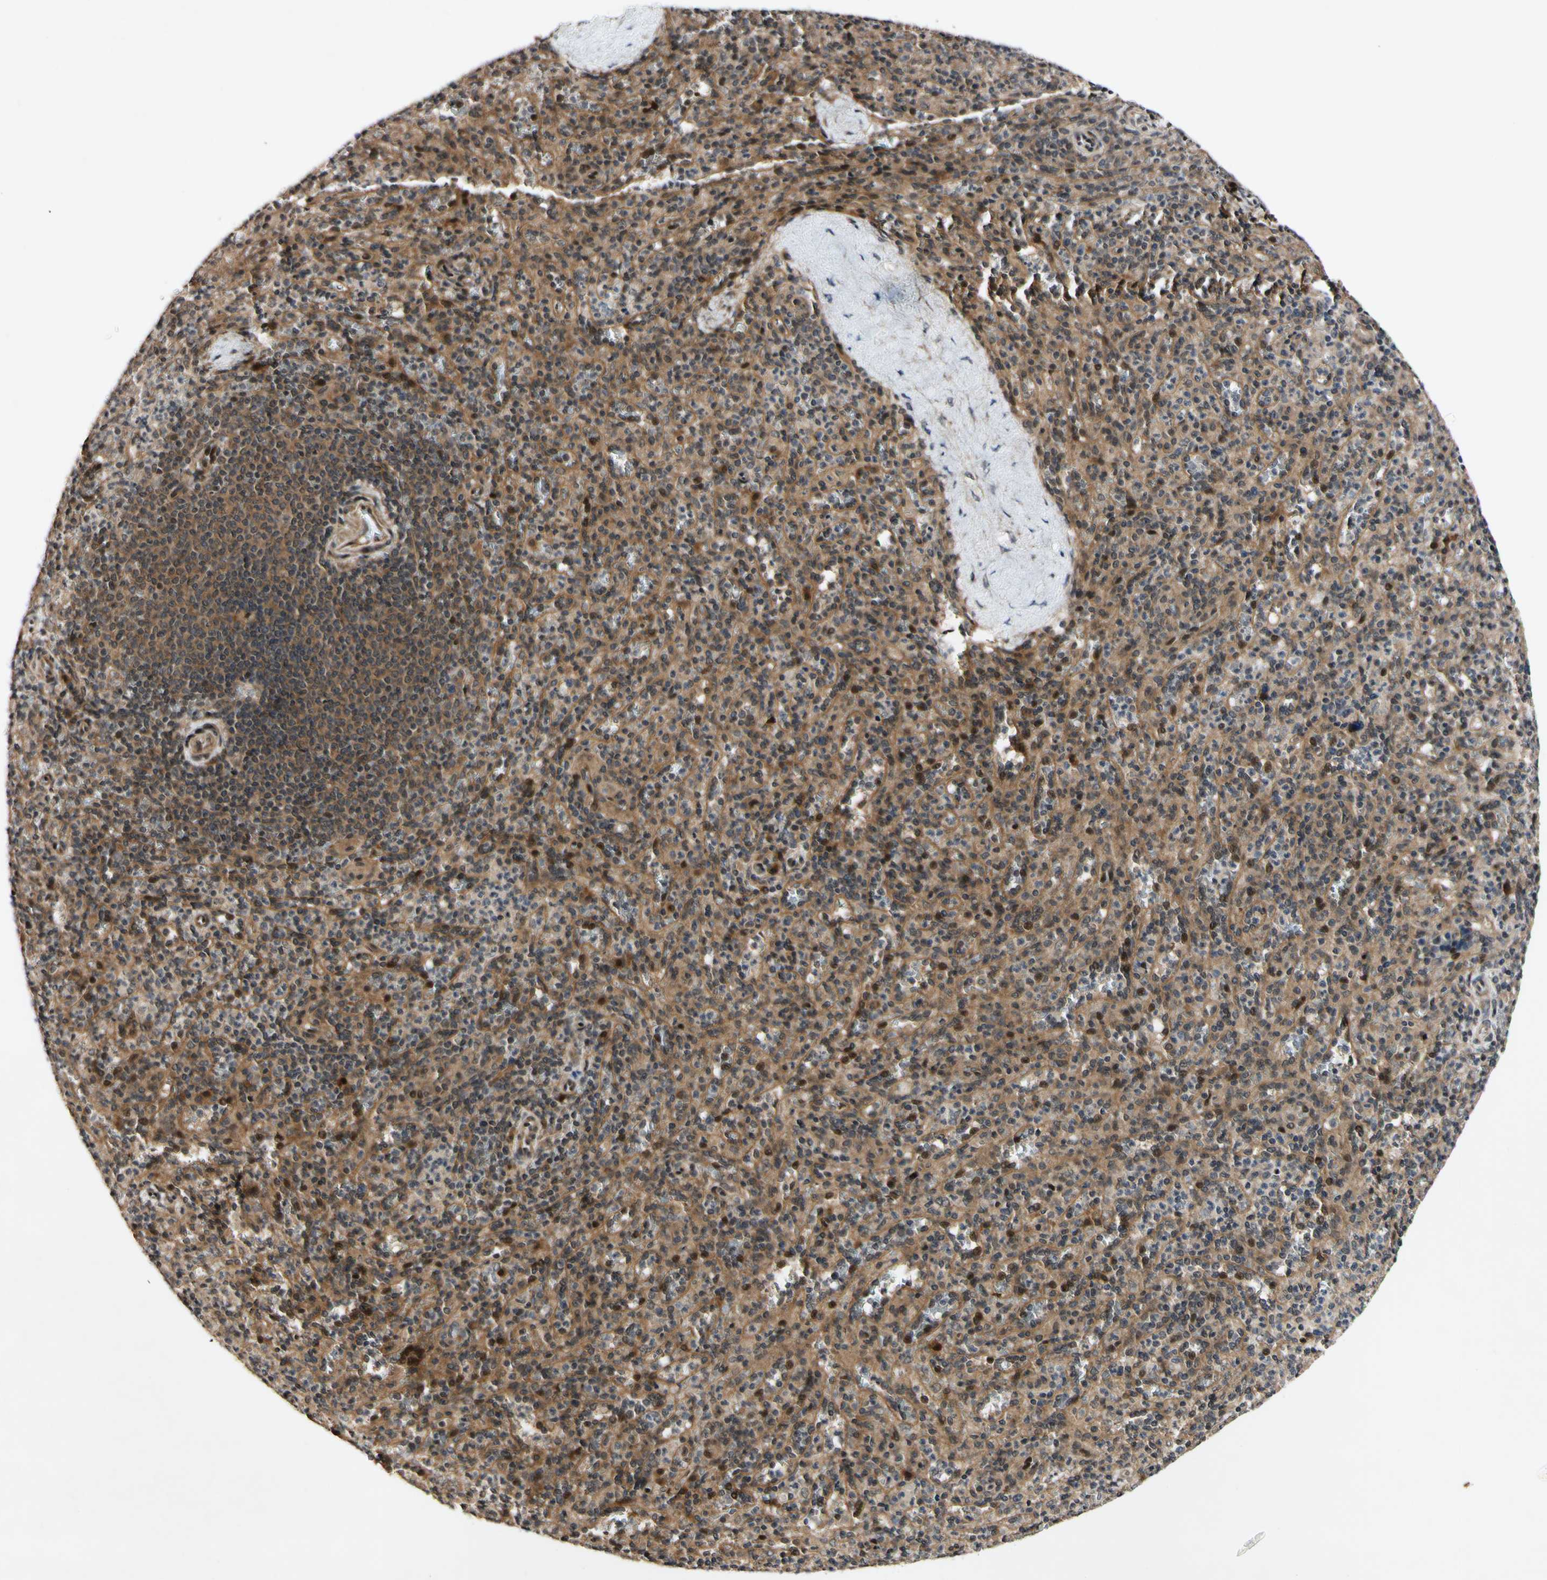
{"staining": {"intensity": "moderate", "quantity": ">75%", "location": "cytoplasmic/membranous,nuclear"}, "tissue": "spleen", "cell_type": "Cells in red pulp", "image_type": "normal", "snomed": [{"axis": "morphology", "description": "Normal tissue, NOS"}, {"axis": "topography", "description": "Spleen"}], "caption": "Spleen stained for a protein (brown) demonstrates moderate cytoplasmic/membranous,nuclear positive staining in about >75% of cells in red pulp.", "gene": "CSNK1E", "patient": {"sex": "male", "age": 36}}